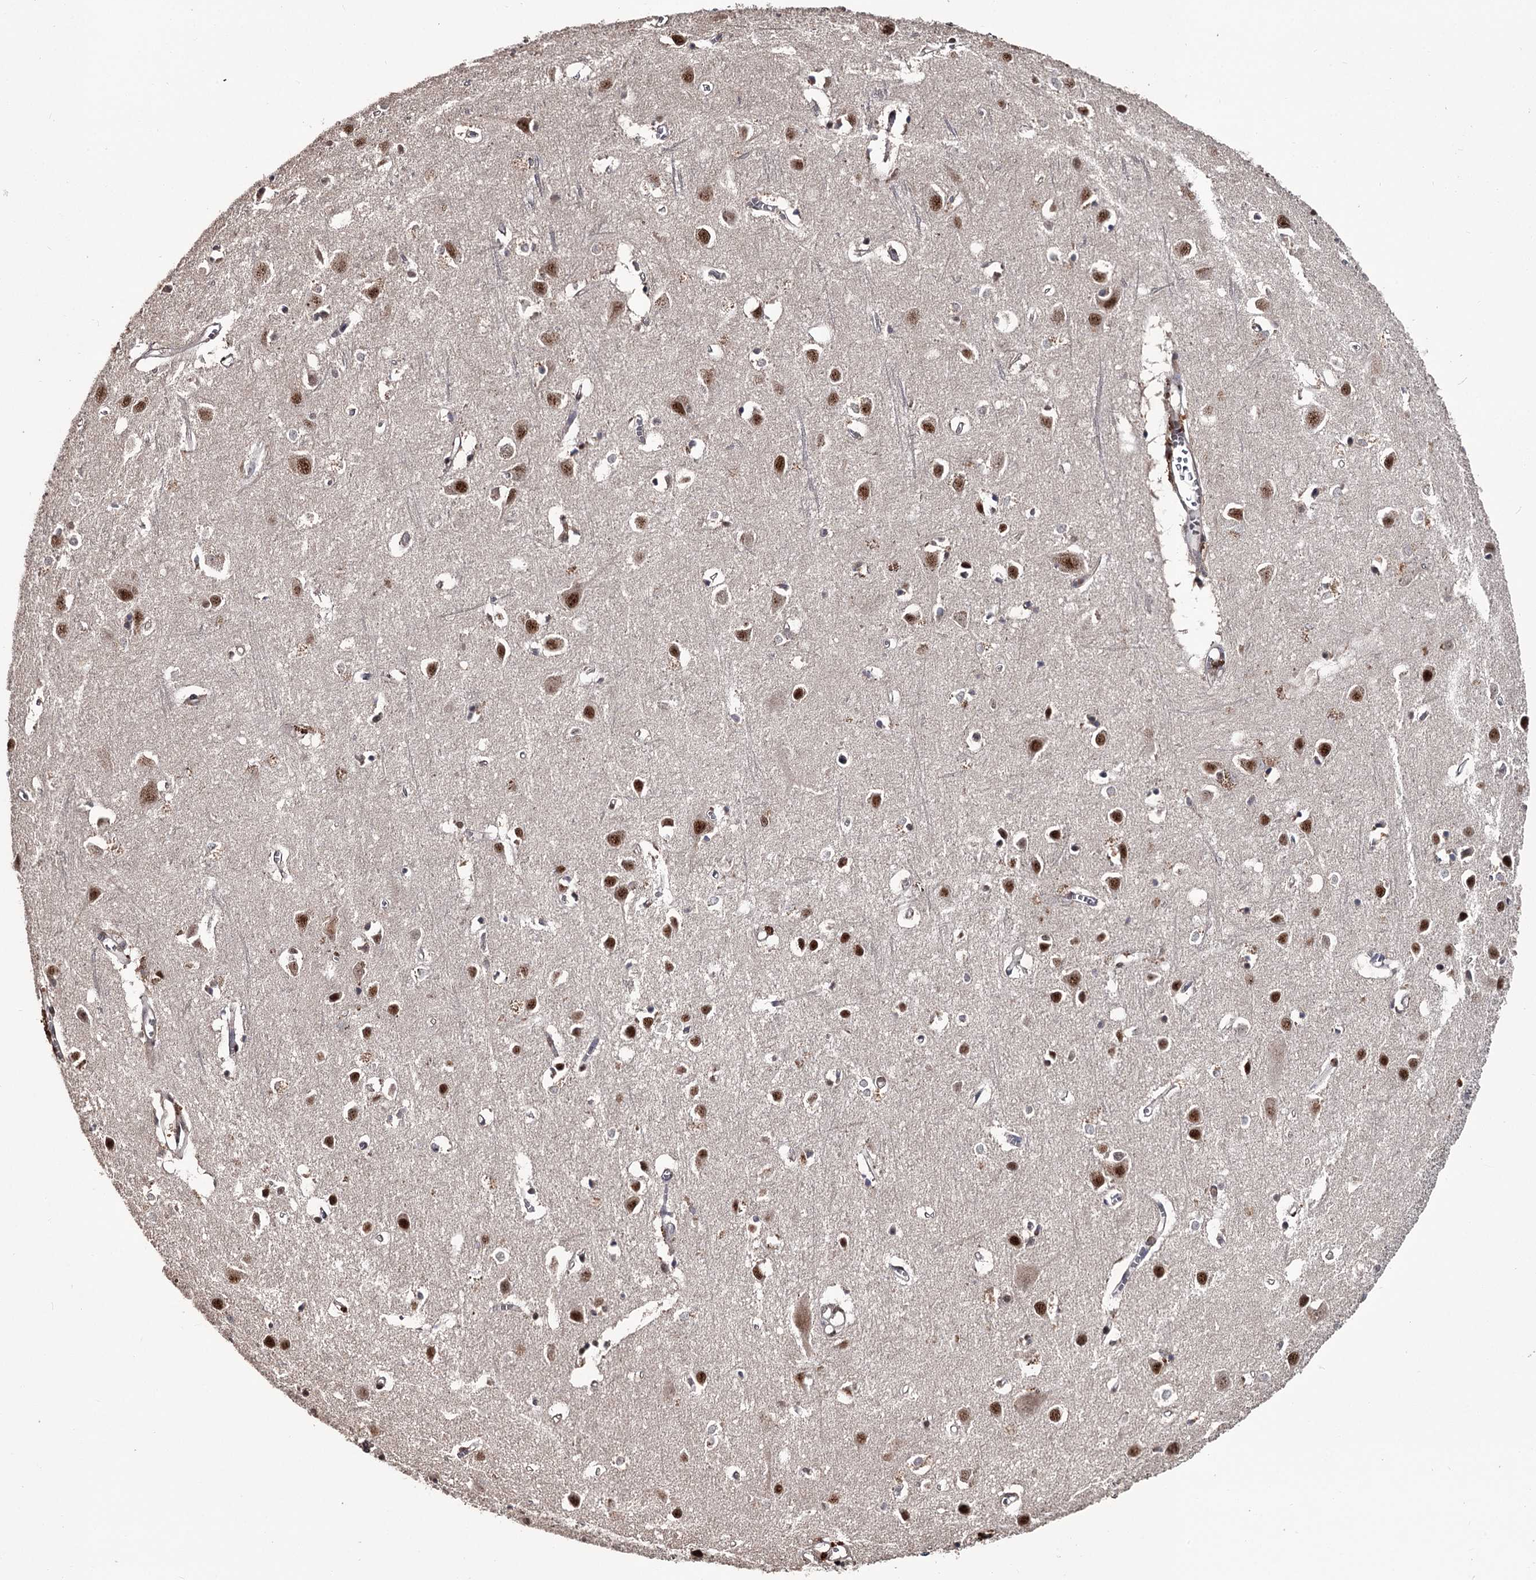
{"staining": {"intensity": "weak", "quantity": "25%-75%", "location": "cytoplasmic/membranous"}, "tissue": "cerebral cortex", "cell_type": "Endothelial cells", "image_type": "normal", "snomed": [{"axis": "morphology", "description": "Normal tissue, NOS"}, {"axis": "topography", "description": "Cerebral cortex"}], "caption": "Weak cytoplasmic/membranous positivity is seen in approximately 25%-75% of endothelial cells in benign cerebral cortex.", "gene": "PRPF40B", "patient": {"sex": "female", "age": 64}}